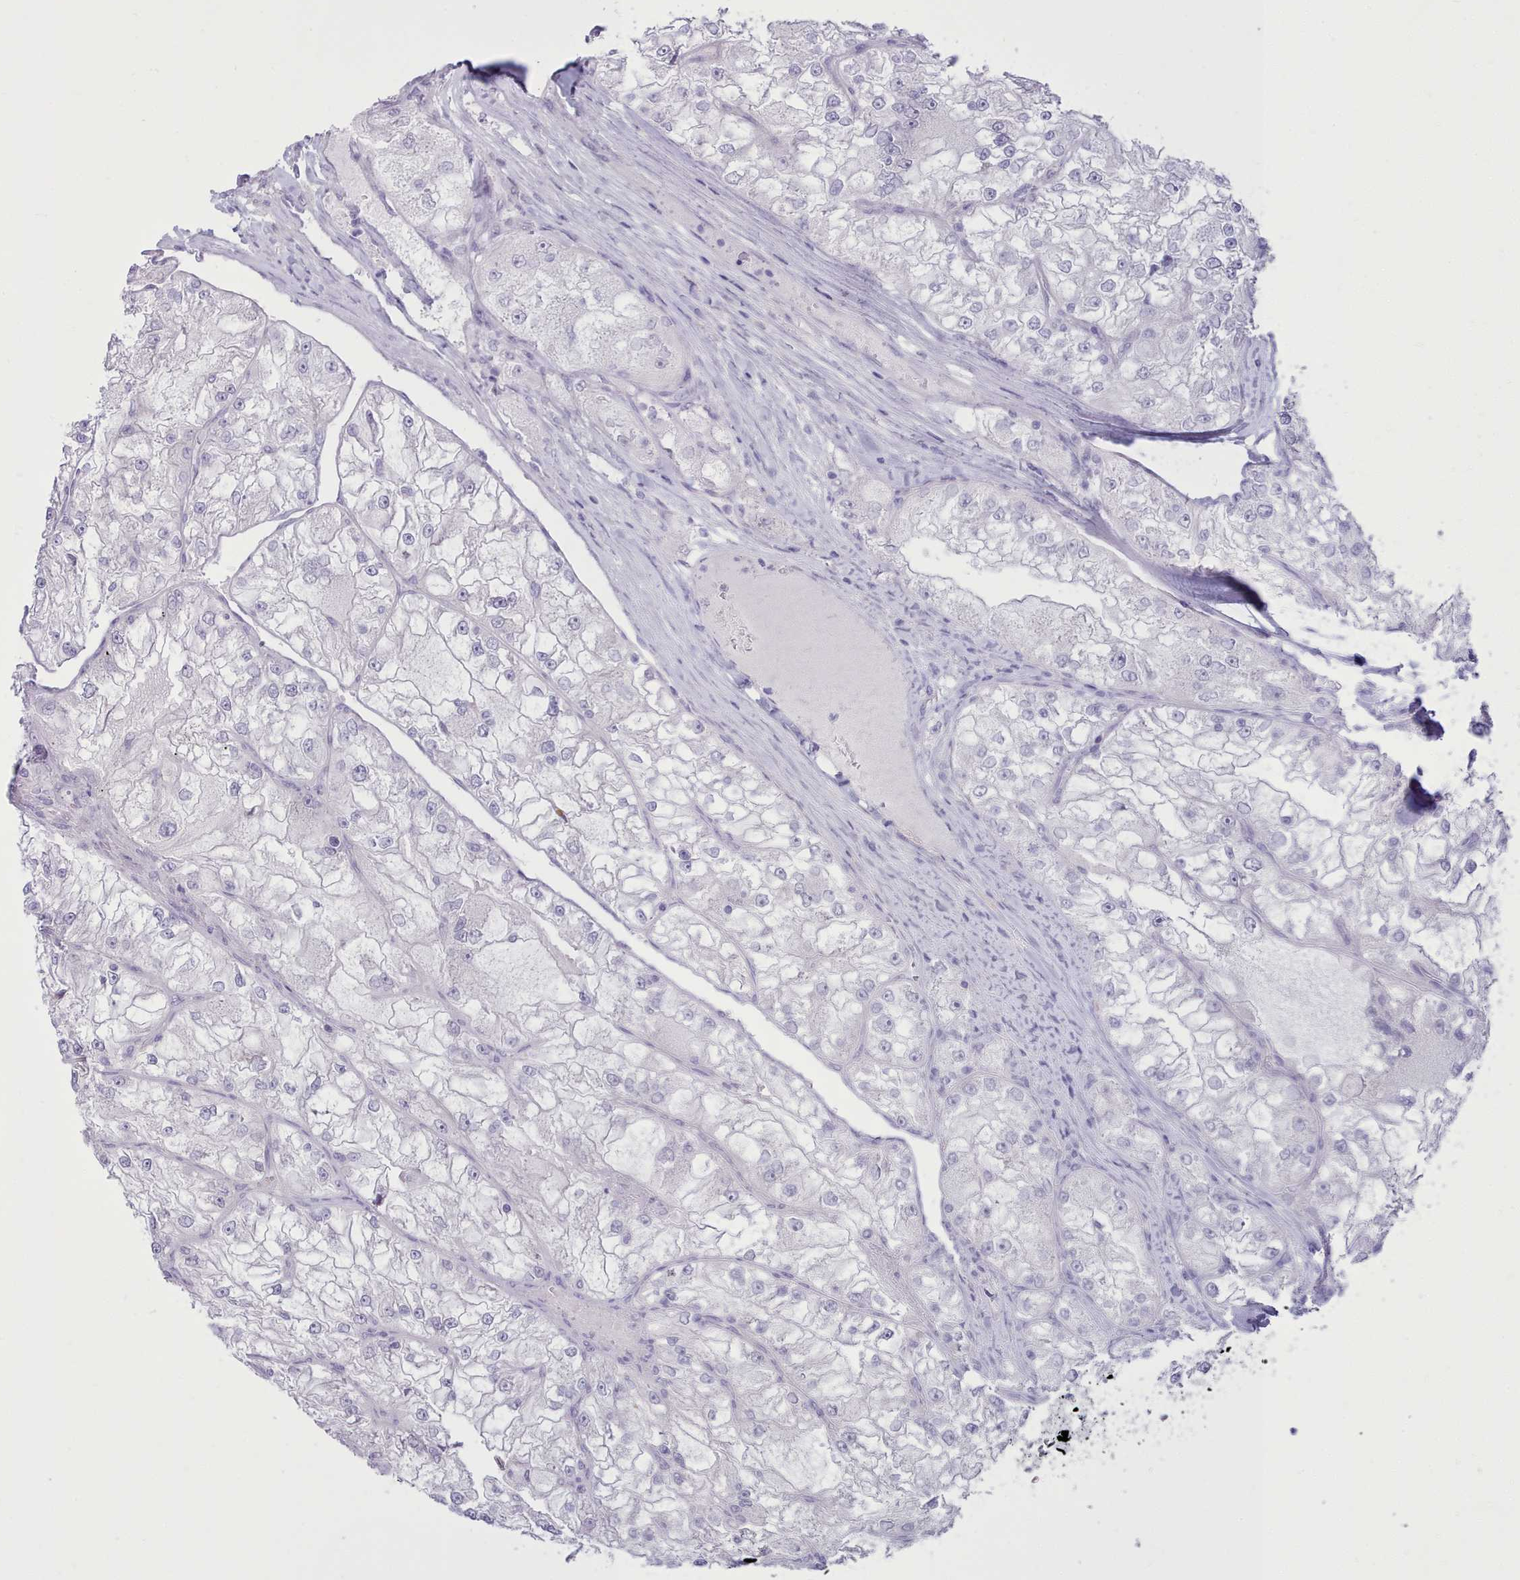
{"staining": {"intensity": "negative", "quantity": "none", "location": "none"}, "tissue": "renal cancer", "cell_type": "Tumor cells", "image_type": "cancer", "snomed": [{"axis": "morphology", "description": "Adenocarcinoma, NOS"}, {"axis": "topography", "description": "Kidney"}], "caption": "Renal adenocarcinoma stained for a protein using IHC demonstrates no positivity tumor cells.", "gene": "TMEM253", "patient": {"sex": "female", "age": 72}}